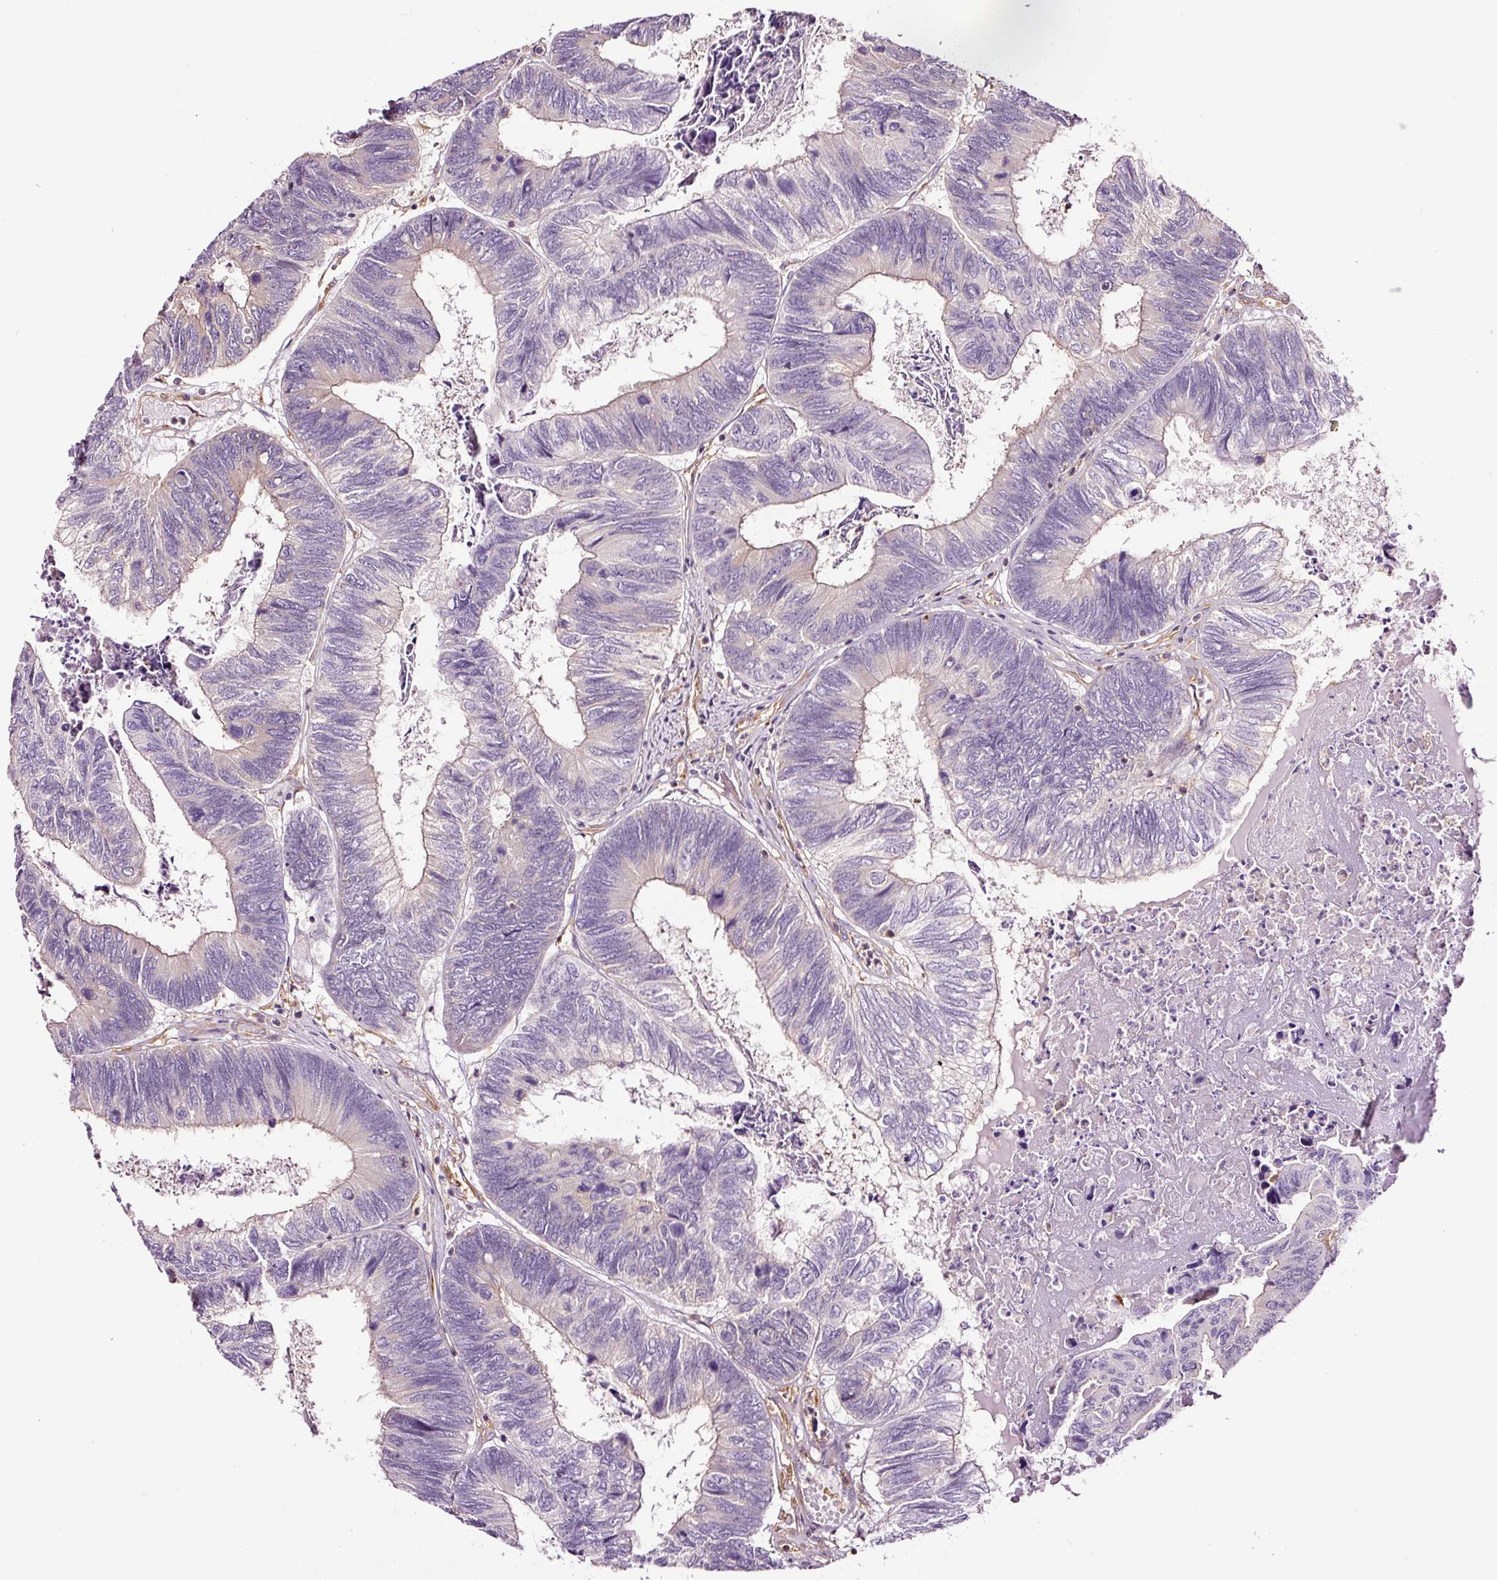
{"staining": {"intensity": "negative", "quantity": "none", "location": "none"}, "tissue": "colorectal cancer", "cell_type": "Tumor cells", "image_type": "cancer", "snomed": [{"axis": "morphology", "description": "Adenocarcinoma, NOS"}, {"axis": "topography", "description": "Colon"}], "caption": "There is no significant positivity in tumor cells of colorectal cancer.", "gene": "METAP1", "patient": {"sex": "female", "age": 67}}